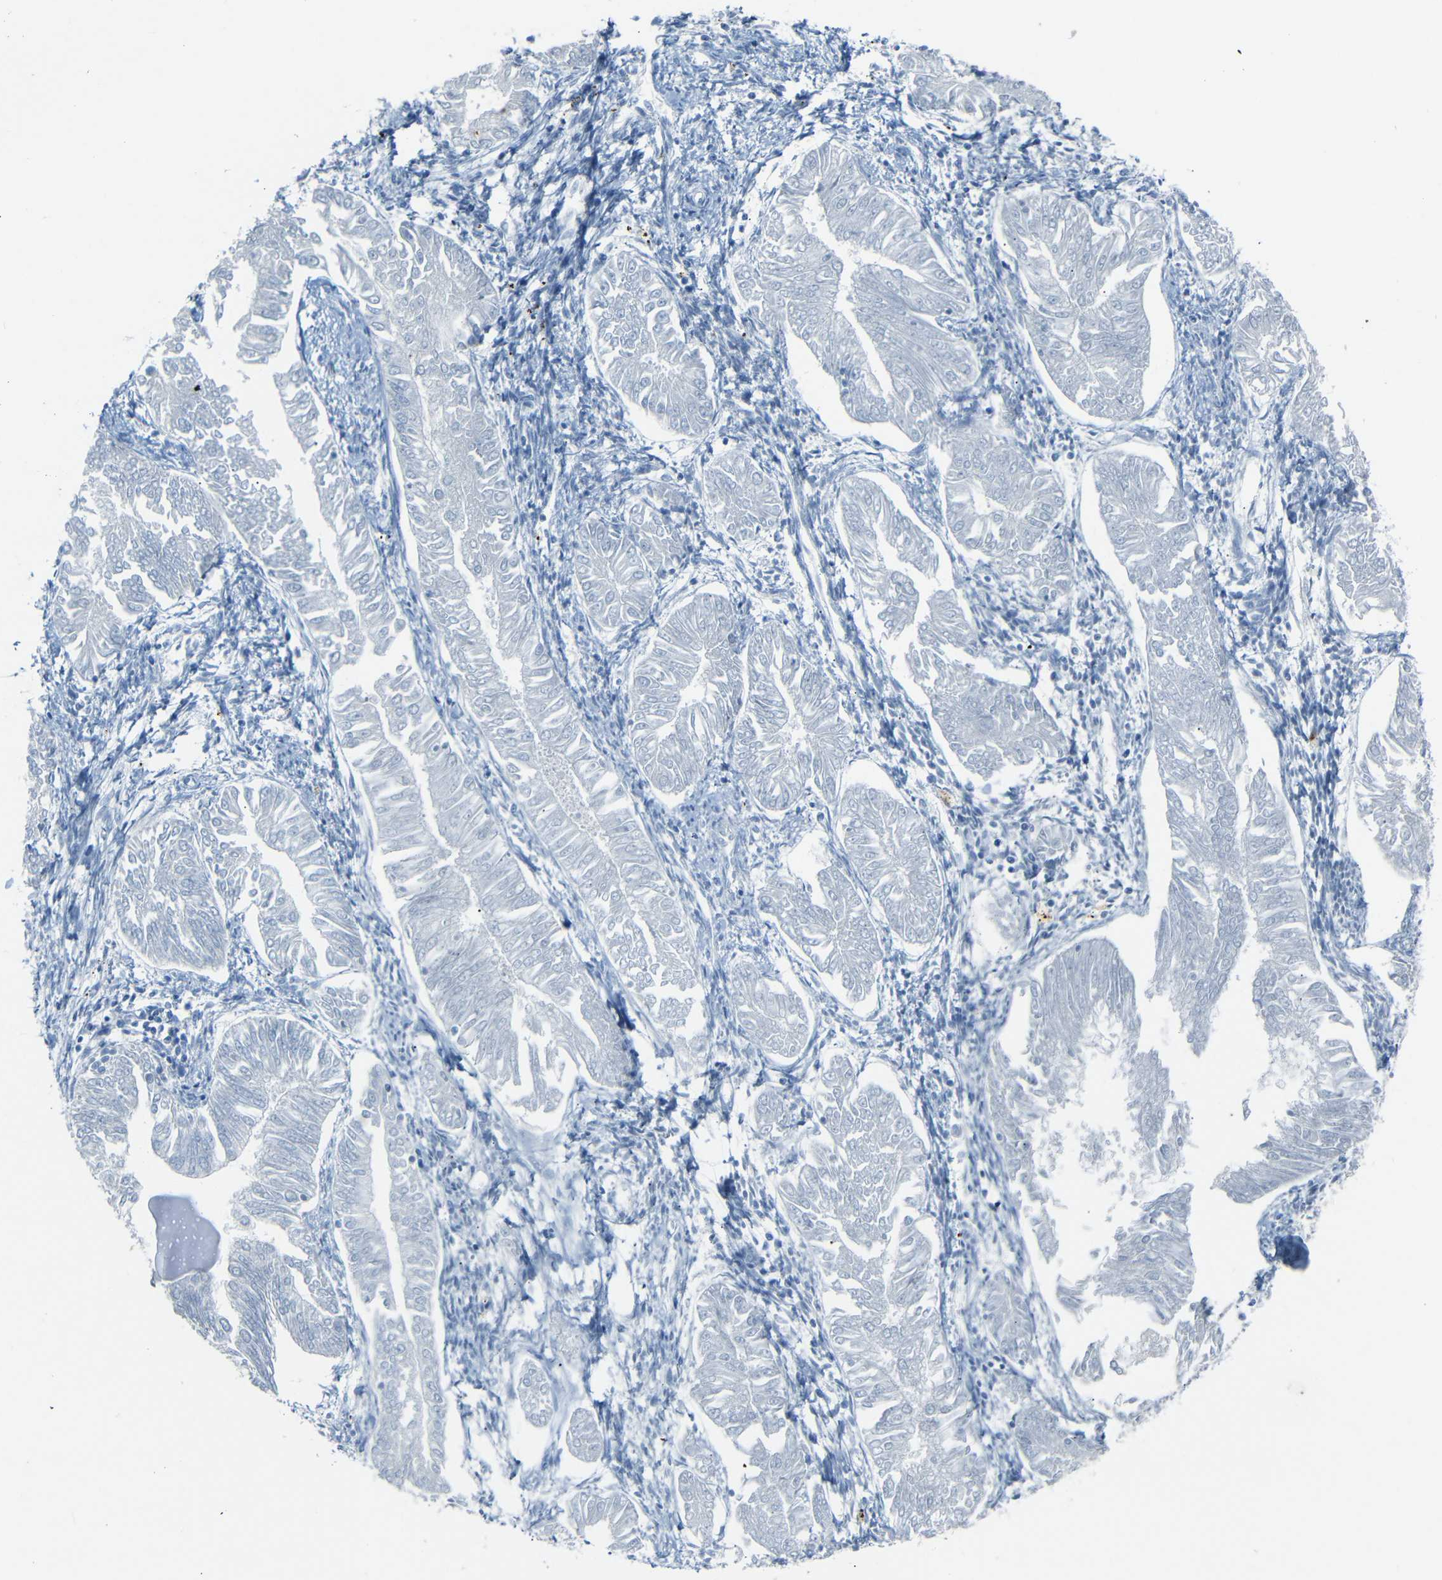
{"staining": {"intensity": "negative", "quantity": "none", "location": "none"}, "tissue": "endometrial cancer", "cell_type": "Tumor cells", "image_type": "cancer", "snomed": [{"axis": "morphology", "description": "Adenocarcinoma, NOS"}, {"axis": "topography", "description": "Endometrium"}], "caption": "The IHC micrograph has no significant expression in tumor cells of endometrial cancer (adenocarcinoma) tissue.", "gene": "FCRL1", "patient": {"sex": "female", "age": 53}}